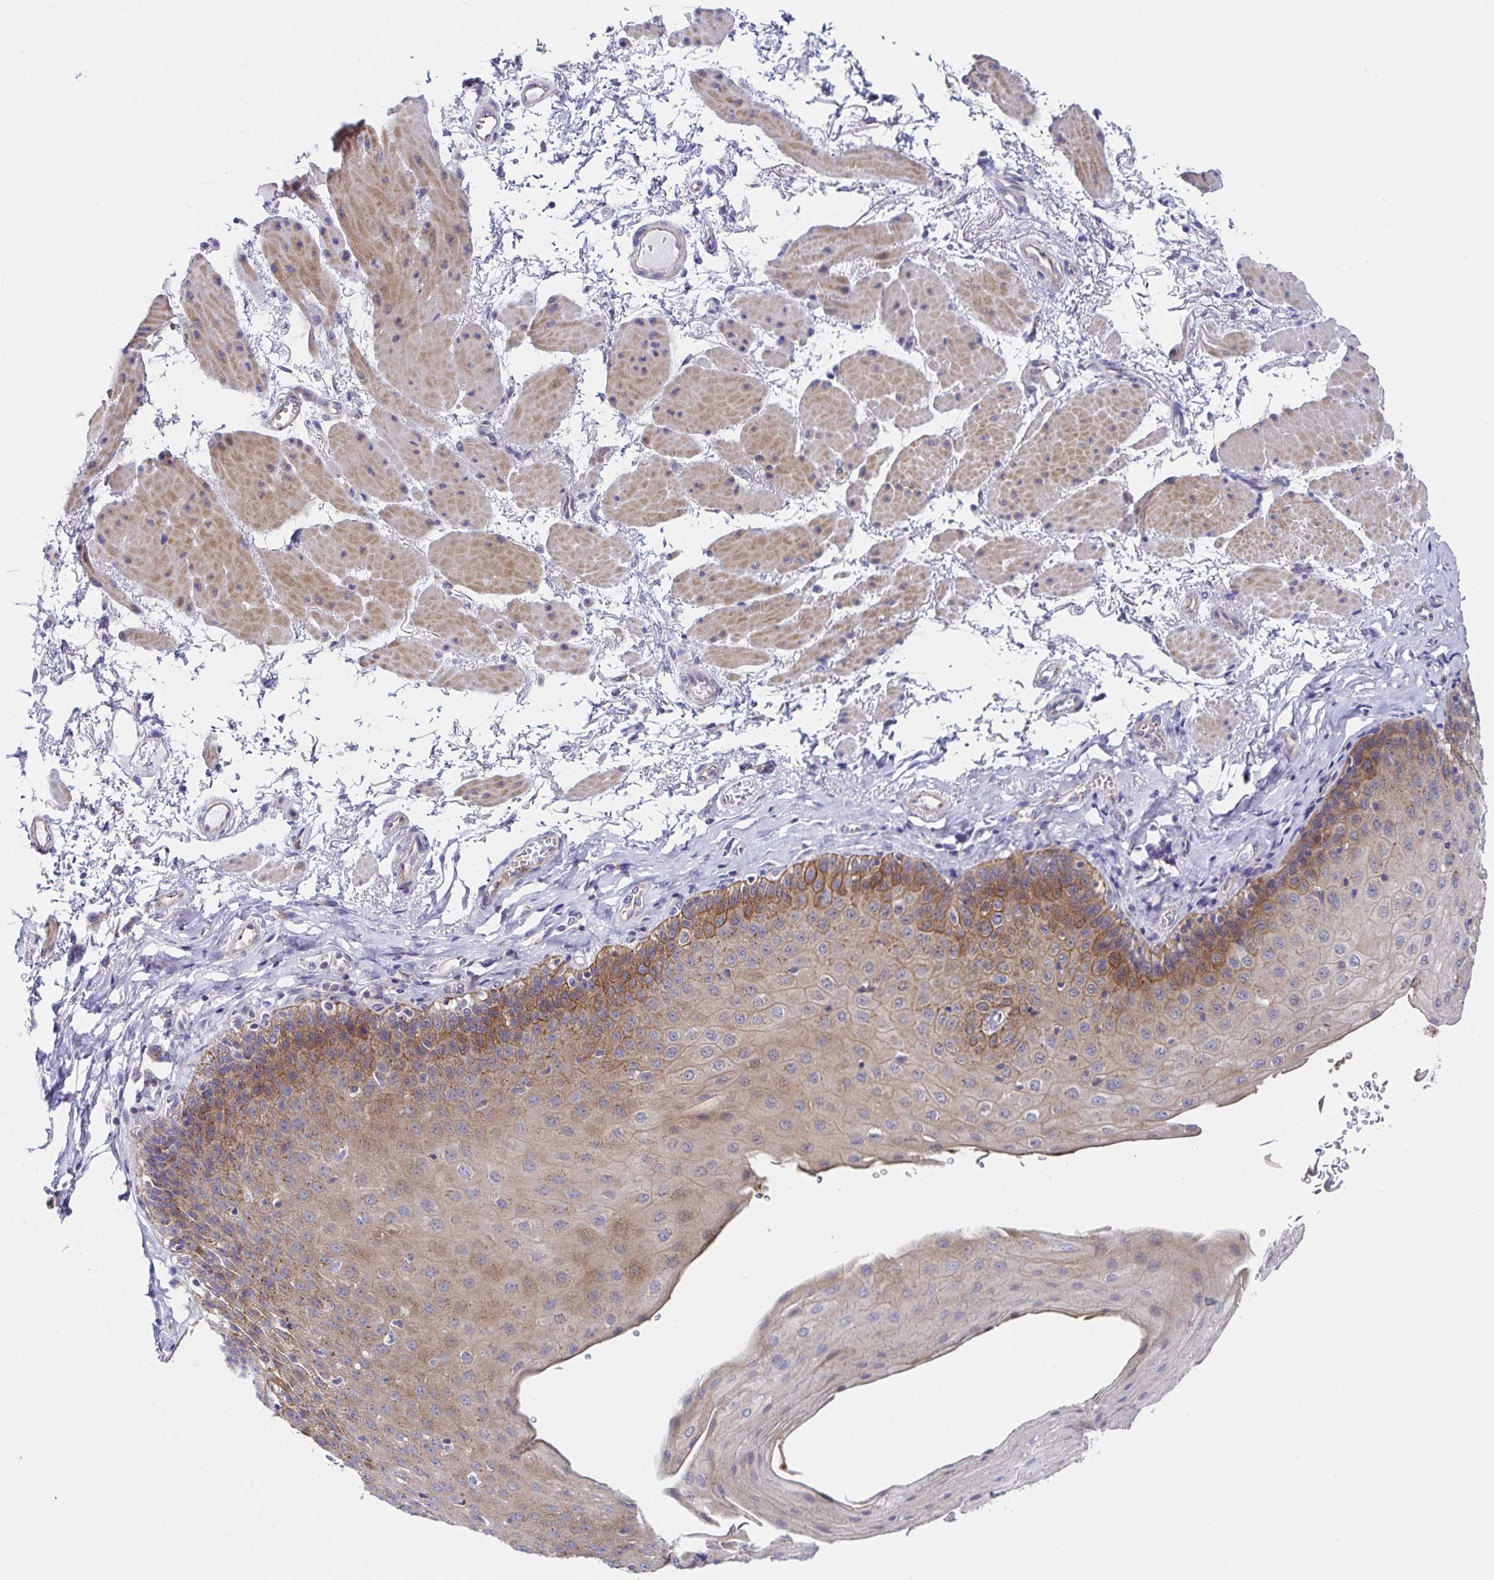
{"staining": {"intensity": "moderate", "quantity": "25%-75%", "location": "cytoplasmic/membranous"}, "tissue": "esophagus", "cell_type": "Squamous epithelial cells", "image_type": "normal", "snomed": [{"axis": "morphology", "description": "Normal tissue, NOS"}, {"axis": "topography", "description": "Esophagus"}], "caption": "Immunohistochemistry (IHC) staining of unremarkable esophagus, which shows medium levels of moderate cytoplasmic/membranous expression in about 25%-75% of squamous epithelial cells indicating moderate cytoplasmic/membranous protein positivity. The staining was performed using DAB (brown) for protein detection and nuclei were counterstained in hematoxylin (blue).", "gene": "GOLGA1", "patient": {"sex": "female", "age": 81}}